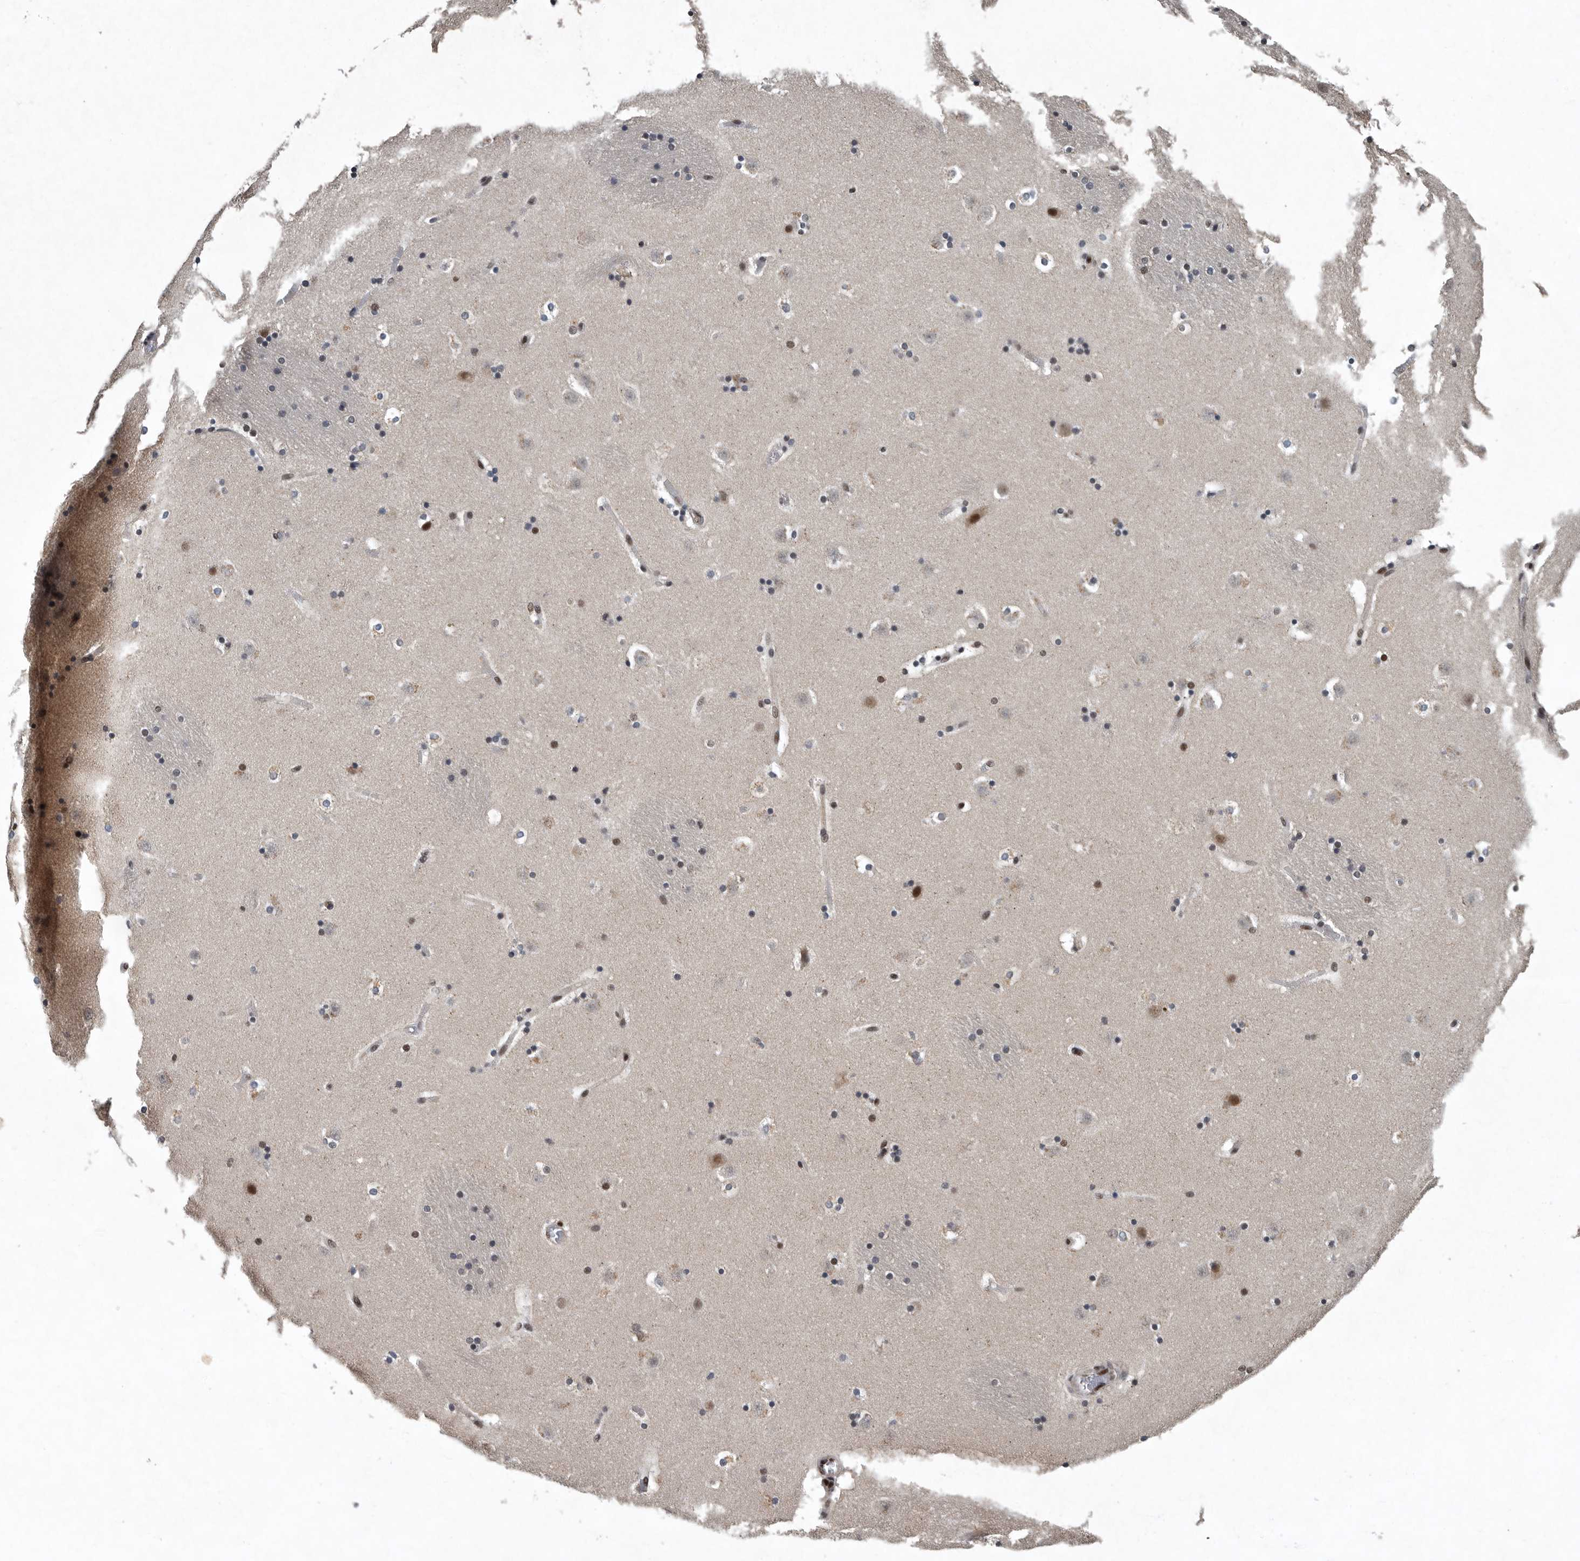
{"staining": {"intensity": "moderate", "quantity": "<25%", "location": "cytoplasmic/membranous,nuclear"}, "tissue": "caudate", "cell_type": "Glial cells", "image_type": "normal", "snomed": [{"axis": "morphology", "description": "Normal tissue, NOS"}, {"axis": "topography", "description": "Lateral ventricle wall"}], "caption": "Glial cells exhibit low levels of moderate cytoplasmic/membranous,nuclear staining in about <25% of cells in unremarkable caudate. (DAB = brown stain, brightfield microscopy at high magnification).", "gene": "SENP7", "patient": {"sex": "male", "age": 45}}